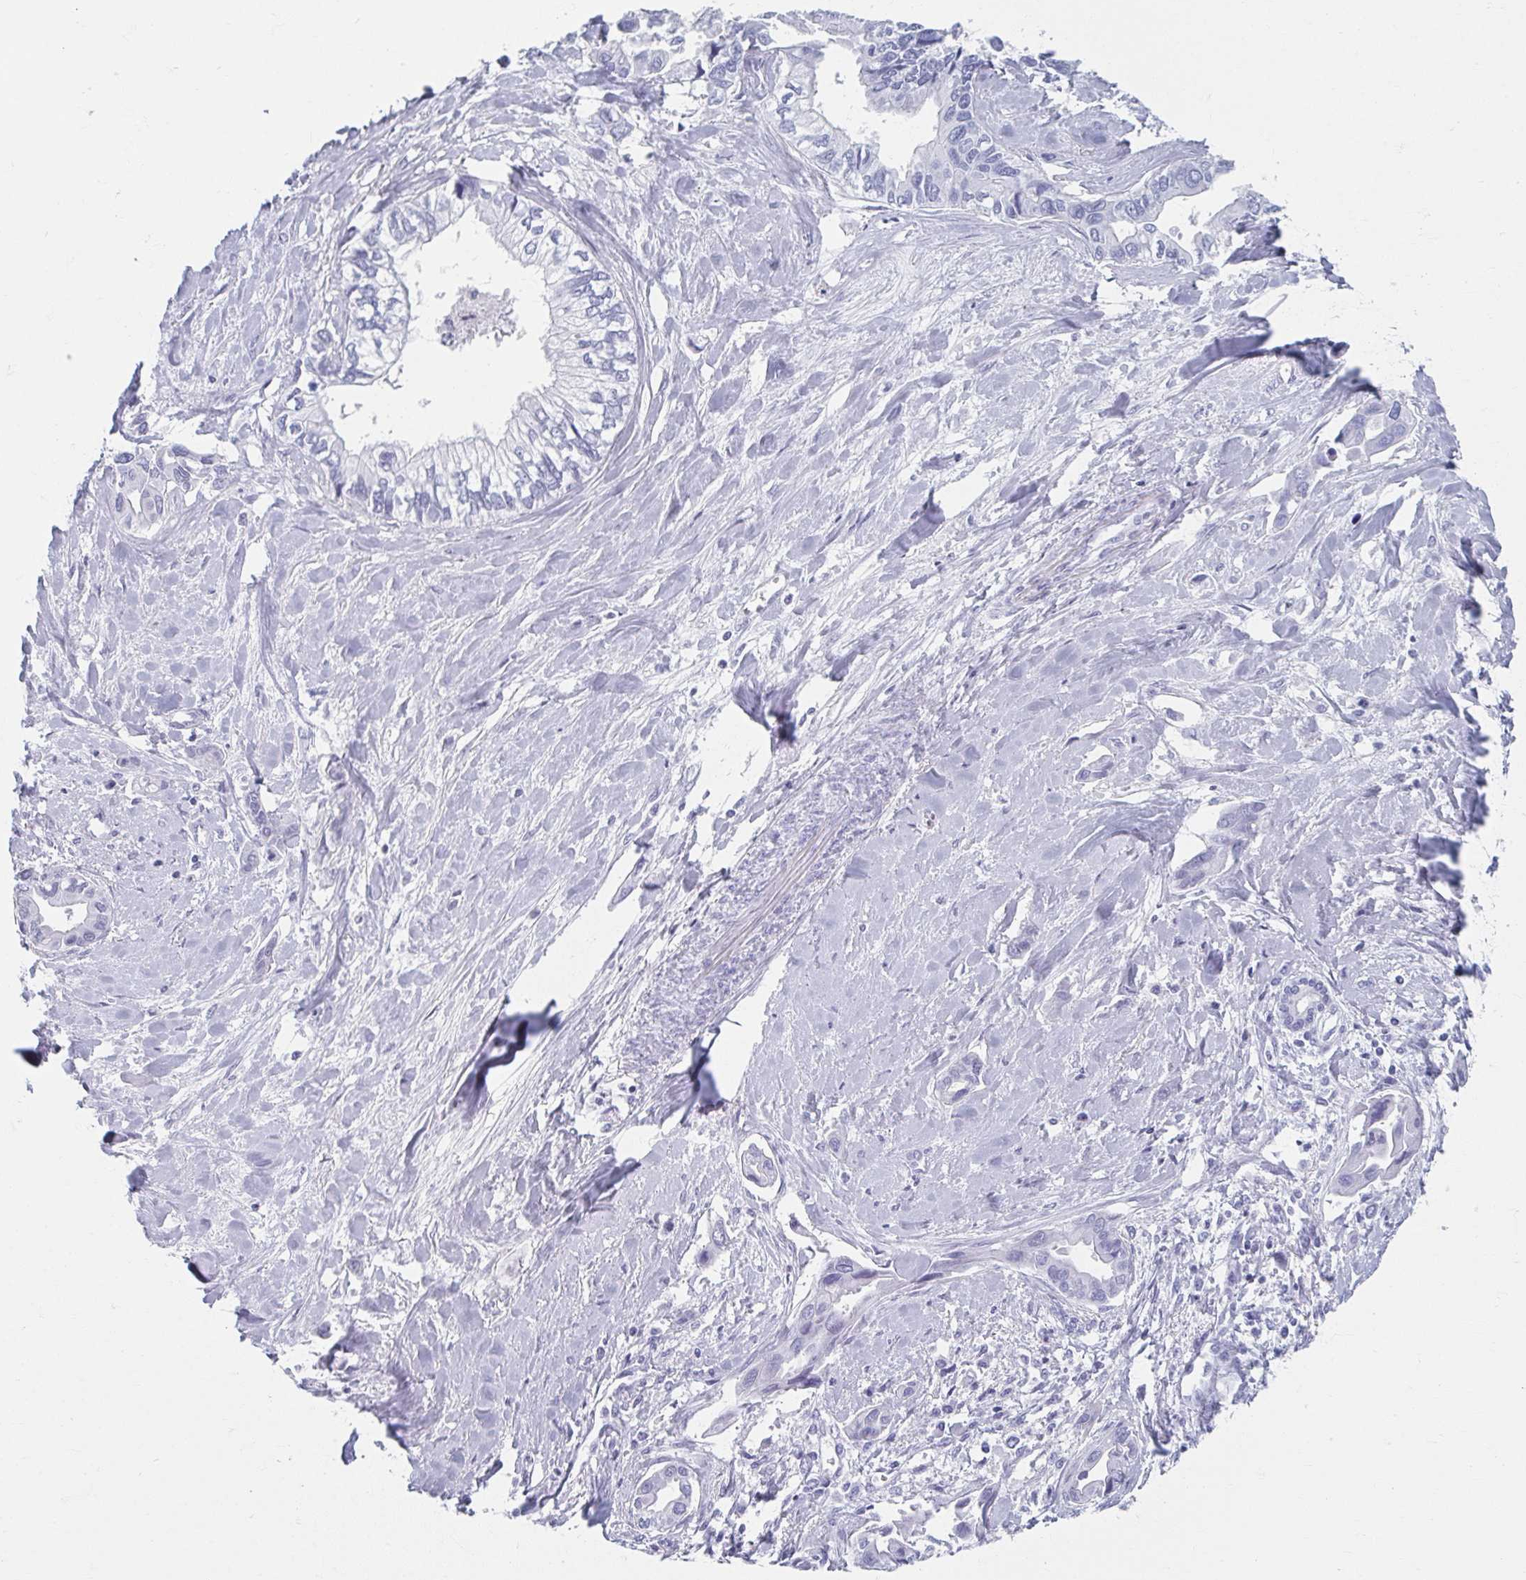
{"staining": {"intensity": "negative", "quantity": "none", "location": "none"}, "tissue": "liver cancer", "cell_type": "Tumor cells", "image_type": "cancer", "snomed": [{"axis": "morphology", "description": "Cholangiocarcinoma"}, {"axis": "topography", "description": "Liver"}], "caption": "This micrograph is of liver cholangiocarcinoma stained with immunohistochemistry to label a protein in brown with the nuclei are counter-stained blue. There is no expression in tumor cells.", "gene": "GHRL", "patient": {"sex": "female", "age": 64}}